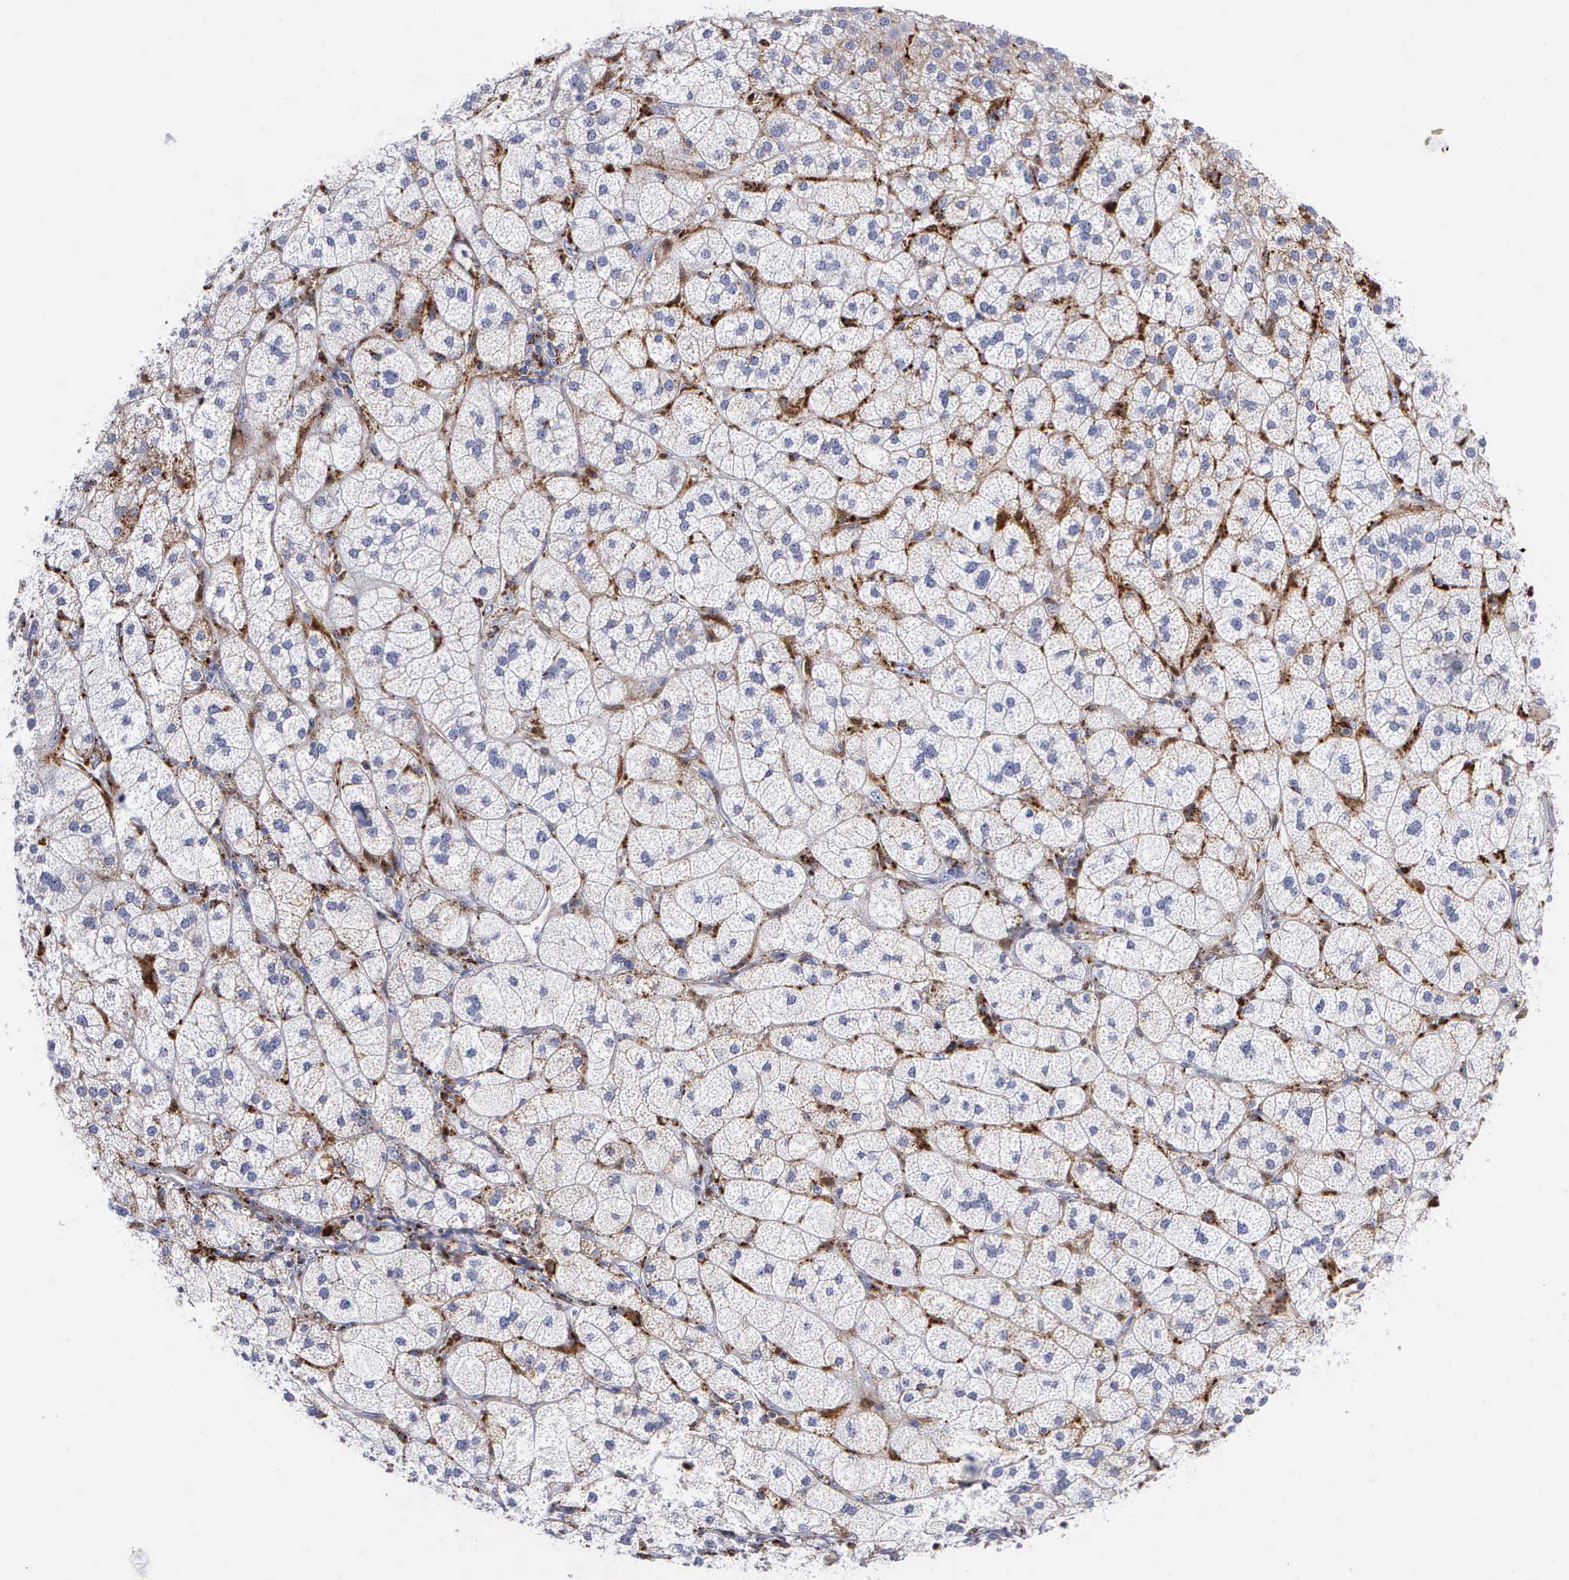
{"staining": {"intensity": "moderate", "quantity": "25%-75%", "location": "cytoplasmic/membranous"}, "tissue": "adrenal gland", "cell_type": "Glandular cells", "image_type": "normal", "snomed": [{"axis": "morphology", "description": "Normal tissue, NOS"}, {"axis": "topography", "description": "Adrenal gland"}], "caption": "Moderate cytoplasmic/membranous staining for a protein is identified in approximately 25%-75% of glandular cells of benign adrenal gland using IHC.", "gene": "CTSH", "patient": {"sex": "female", "age": 60}}